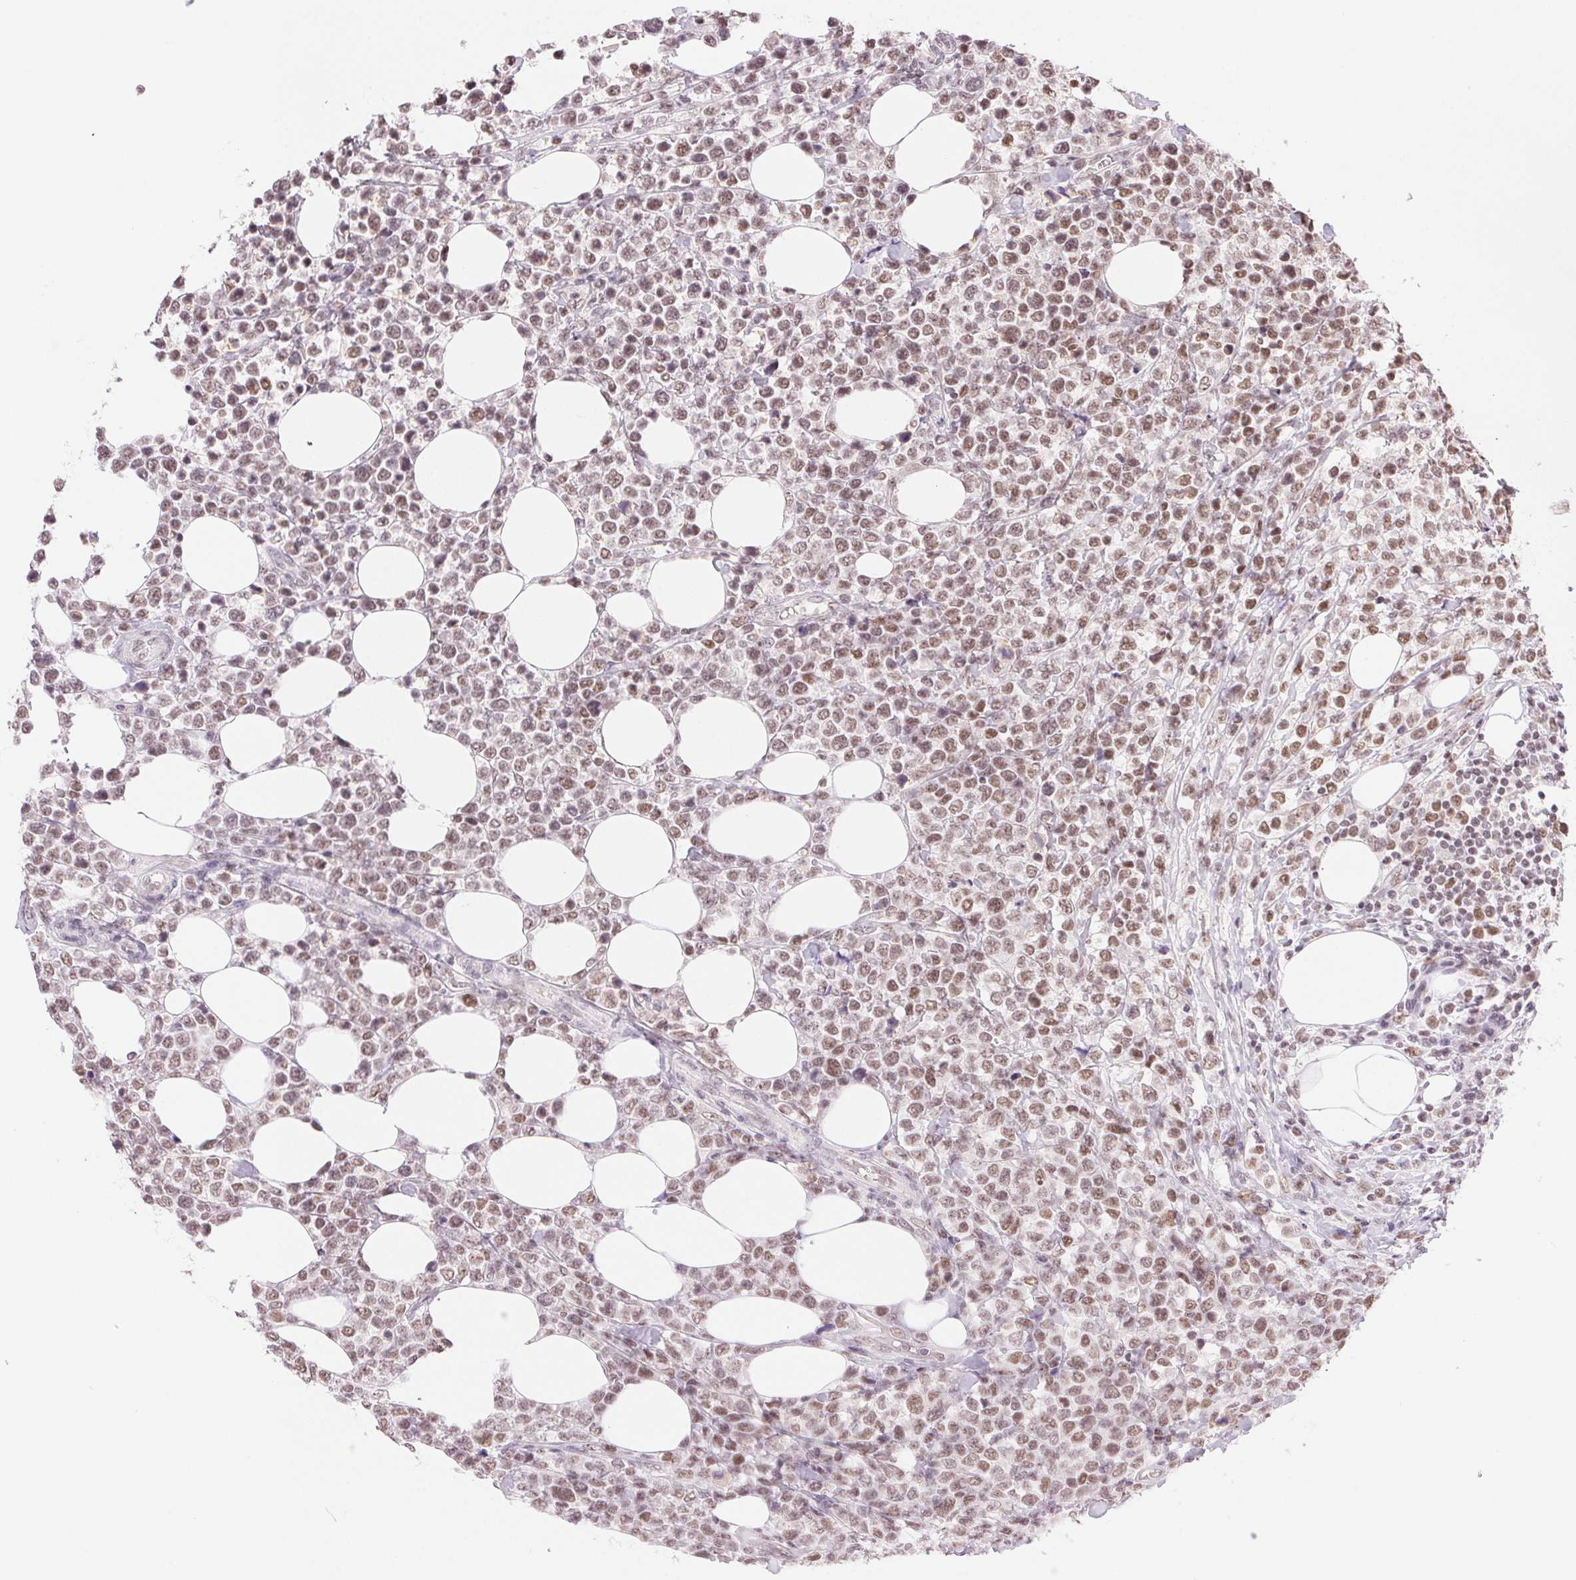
{"staining": {"intensity": "moderate", "quantity": "25%-75%", "location": "nuclear"}, "tissue": "lymphoma", "cell_type": "Tumor cells", "image_type": "cancer", "snomed": [{"axis": "morphology", "description": "Malignant lymphoma, non-Hodgkin's type, High grade"}, {"axis": "topography", "description": "Soft tissue"}], "caption": "Malignant lymphoma, non-Hodgkin's type (high-grade) stained with a protein marker demonstrates moderate staining in tumor cells.", "gene": "RPRD1B", "patient": {"sex": "female", "age": 56}}